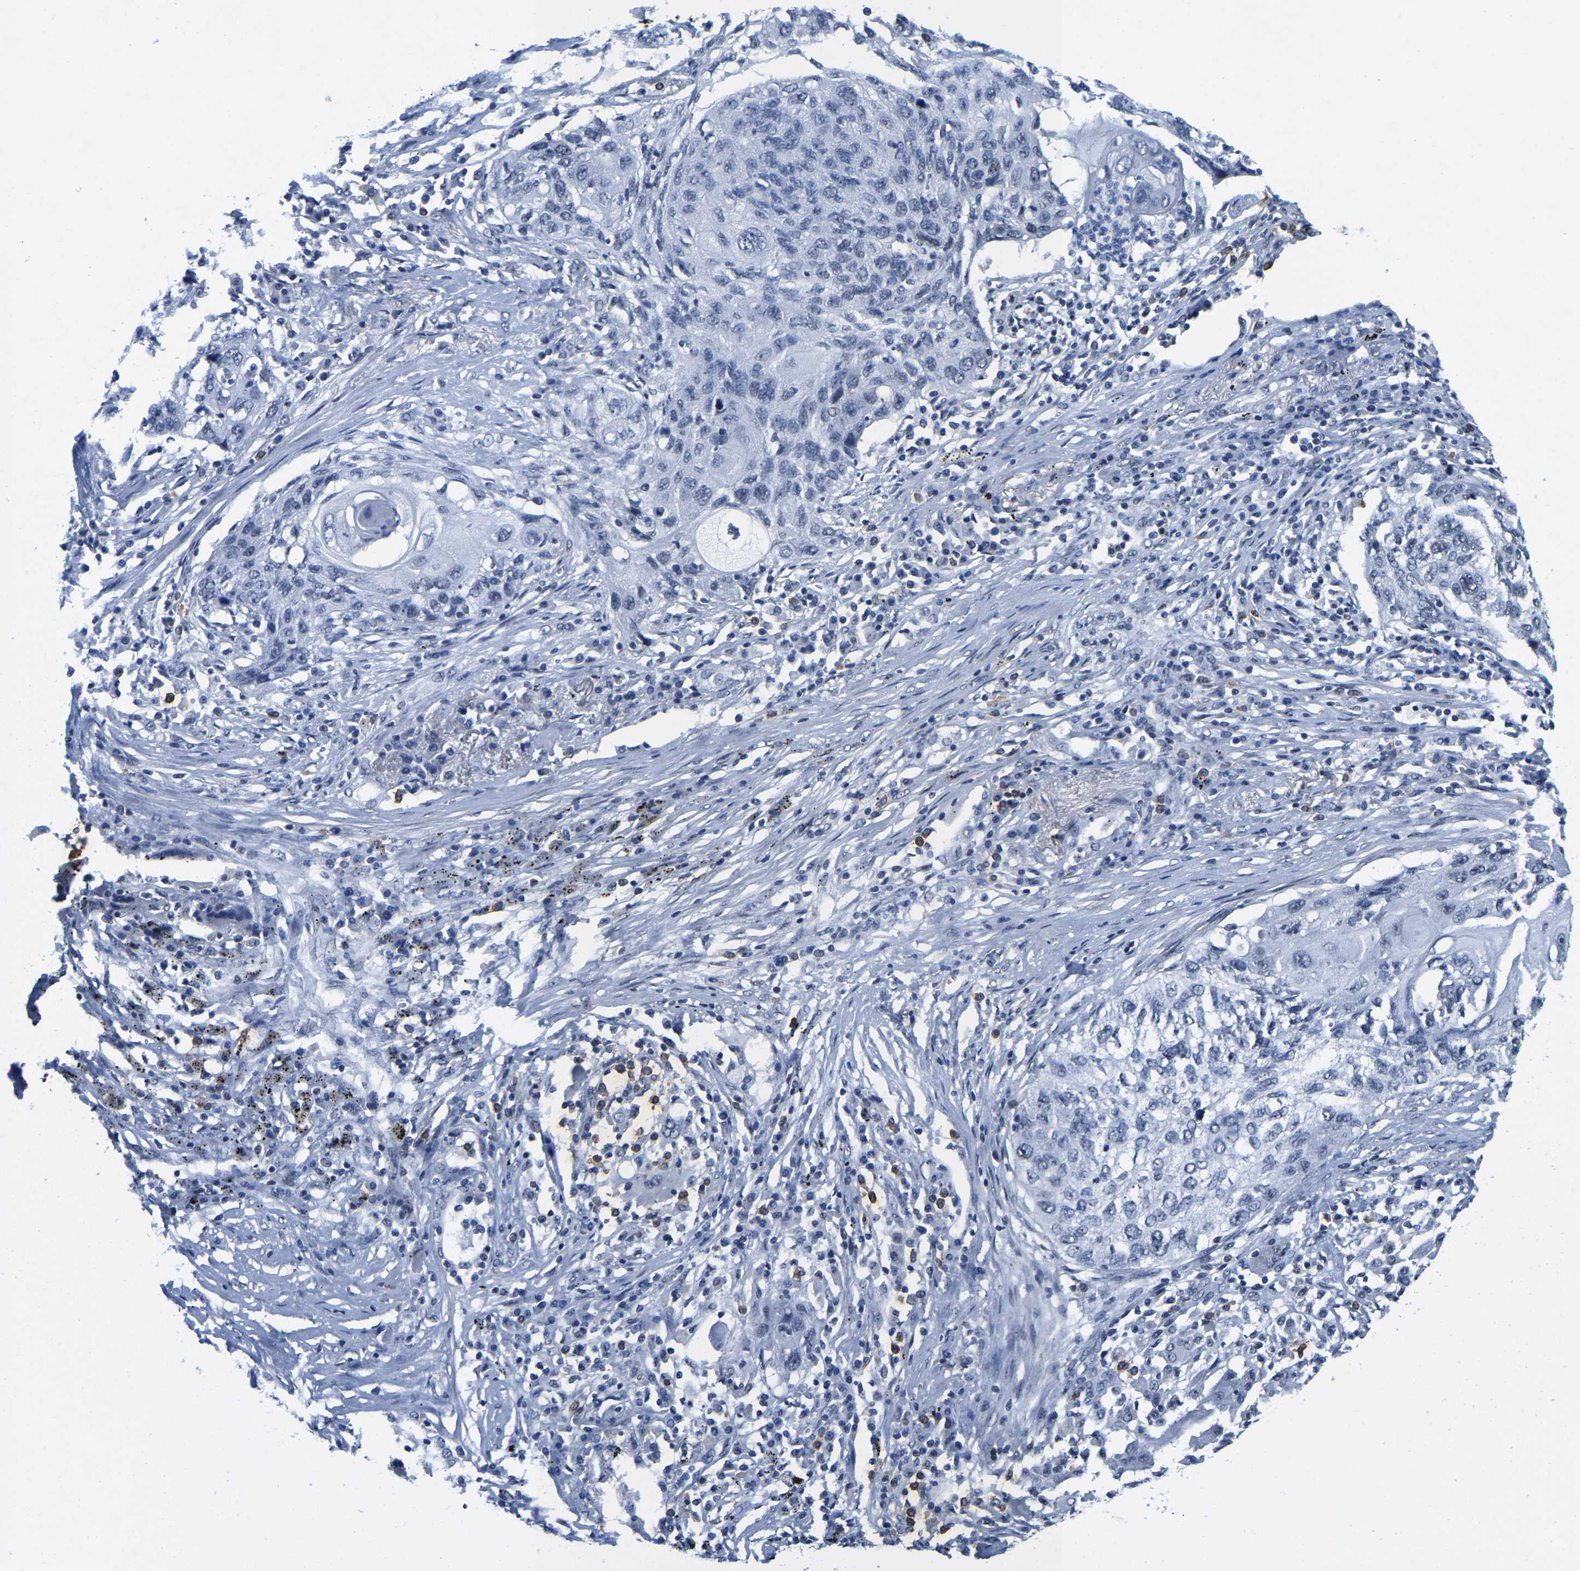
{"staining": {"intensity": "negative", "quantity": "none", "location": "none"}, "tissue": "lung cancer", "cell_type": "Tumor cells", "image_type": "cancer", "snomed": [{"axis": "morphology", "description": "Squamous cell carcinoma, NOS"}, {"axis": "topography", "description": "Lung"}], "caption": "Immunohistochemistry (IHC) of human lung cancer (squamous cell carcinoma) demonstrates no staining in tumor cells.", "gene": "SETD1B", "patient": {"sex": "female", "age": 63}}